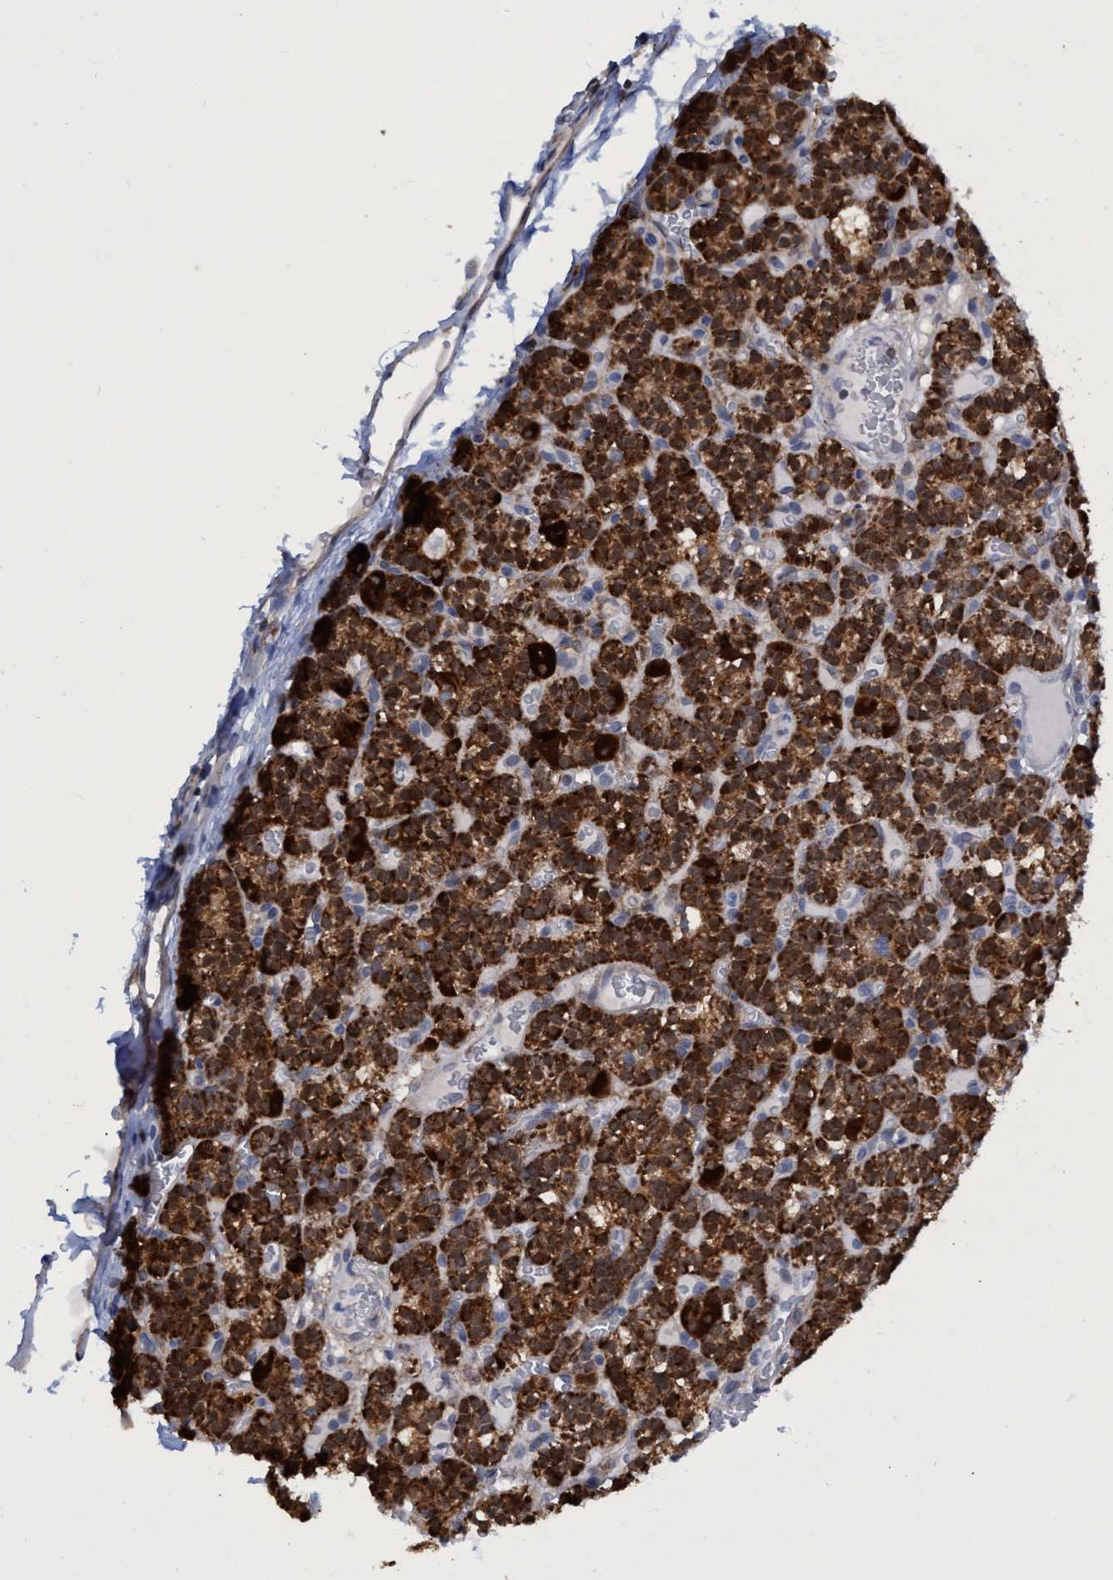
{"staining": {"intensity": "strong", "quantity": ">75%", "location": "cytoplasmic/membranous"}, "tissue": "parathyroid gland", "cell_type": "Glandular cells", "image_type": "normal", "snomed": [{"axis": "morphology", "description": "Normal tissue, NOS"}, {"axis": "morphology", "description": "Adenoma, NOS"}, {"axis": "topography", "description": "Parathyroid gland"}], "caption": "Protein staining displays strong cytoplasmic/membranous expression in about >75% of glandular cells in unremarkable parathyroid gland. Using DAB (brown) and hematoxylin (blue) stains, captured at high magnification using brightfield microscopy.", "gene": "CRYZ", "patient": {"sex": "female", "age": 58}}